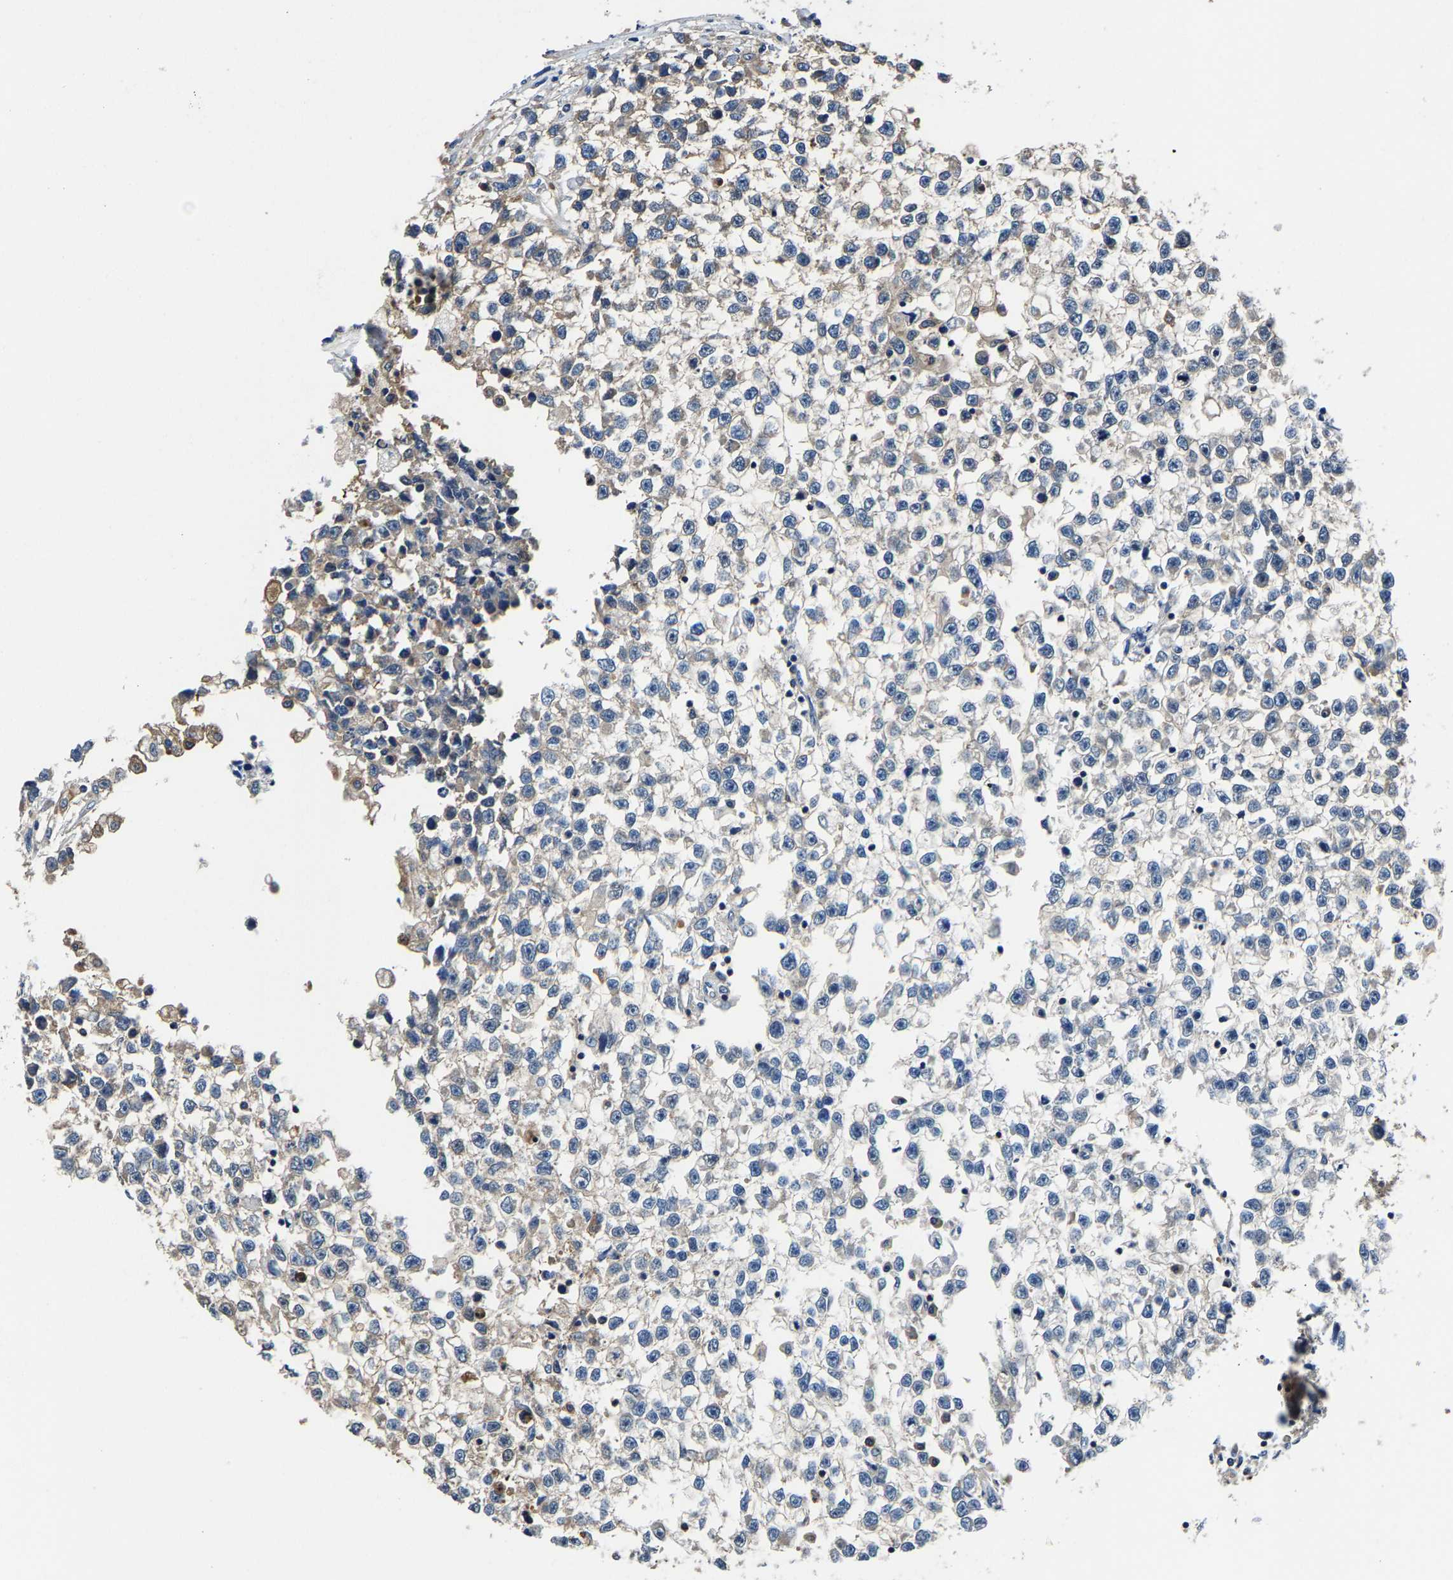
{"staining": {"intensity": "negative", "quantity": "none", "location": "none"}, "tissue": "testis cancer", "cell_type": "Tumor cells", "image_type": "cancer", "snomed": [{"axis": "morphology", "description": "Seminoma, NOS"}, {"axis": "morphology", "description": "Carcinoma, Embryonal, NOS"}, {"axis": "topography", "description": "Testis"}], "caption": "DAB (3,3'-diaminobenzidine) immunohistochemical staining of testis cancer (seminoma) shows no significant staining in tumor cells. (Stains: DAB immunohistochemistry (IHC) with hematoxylin counter stain, Microscopy: brightfield microscopy at high magnification).", "gene": "ALDOB", "patient": {"sex": "male", "age": 51}}